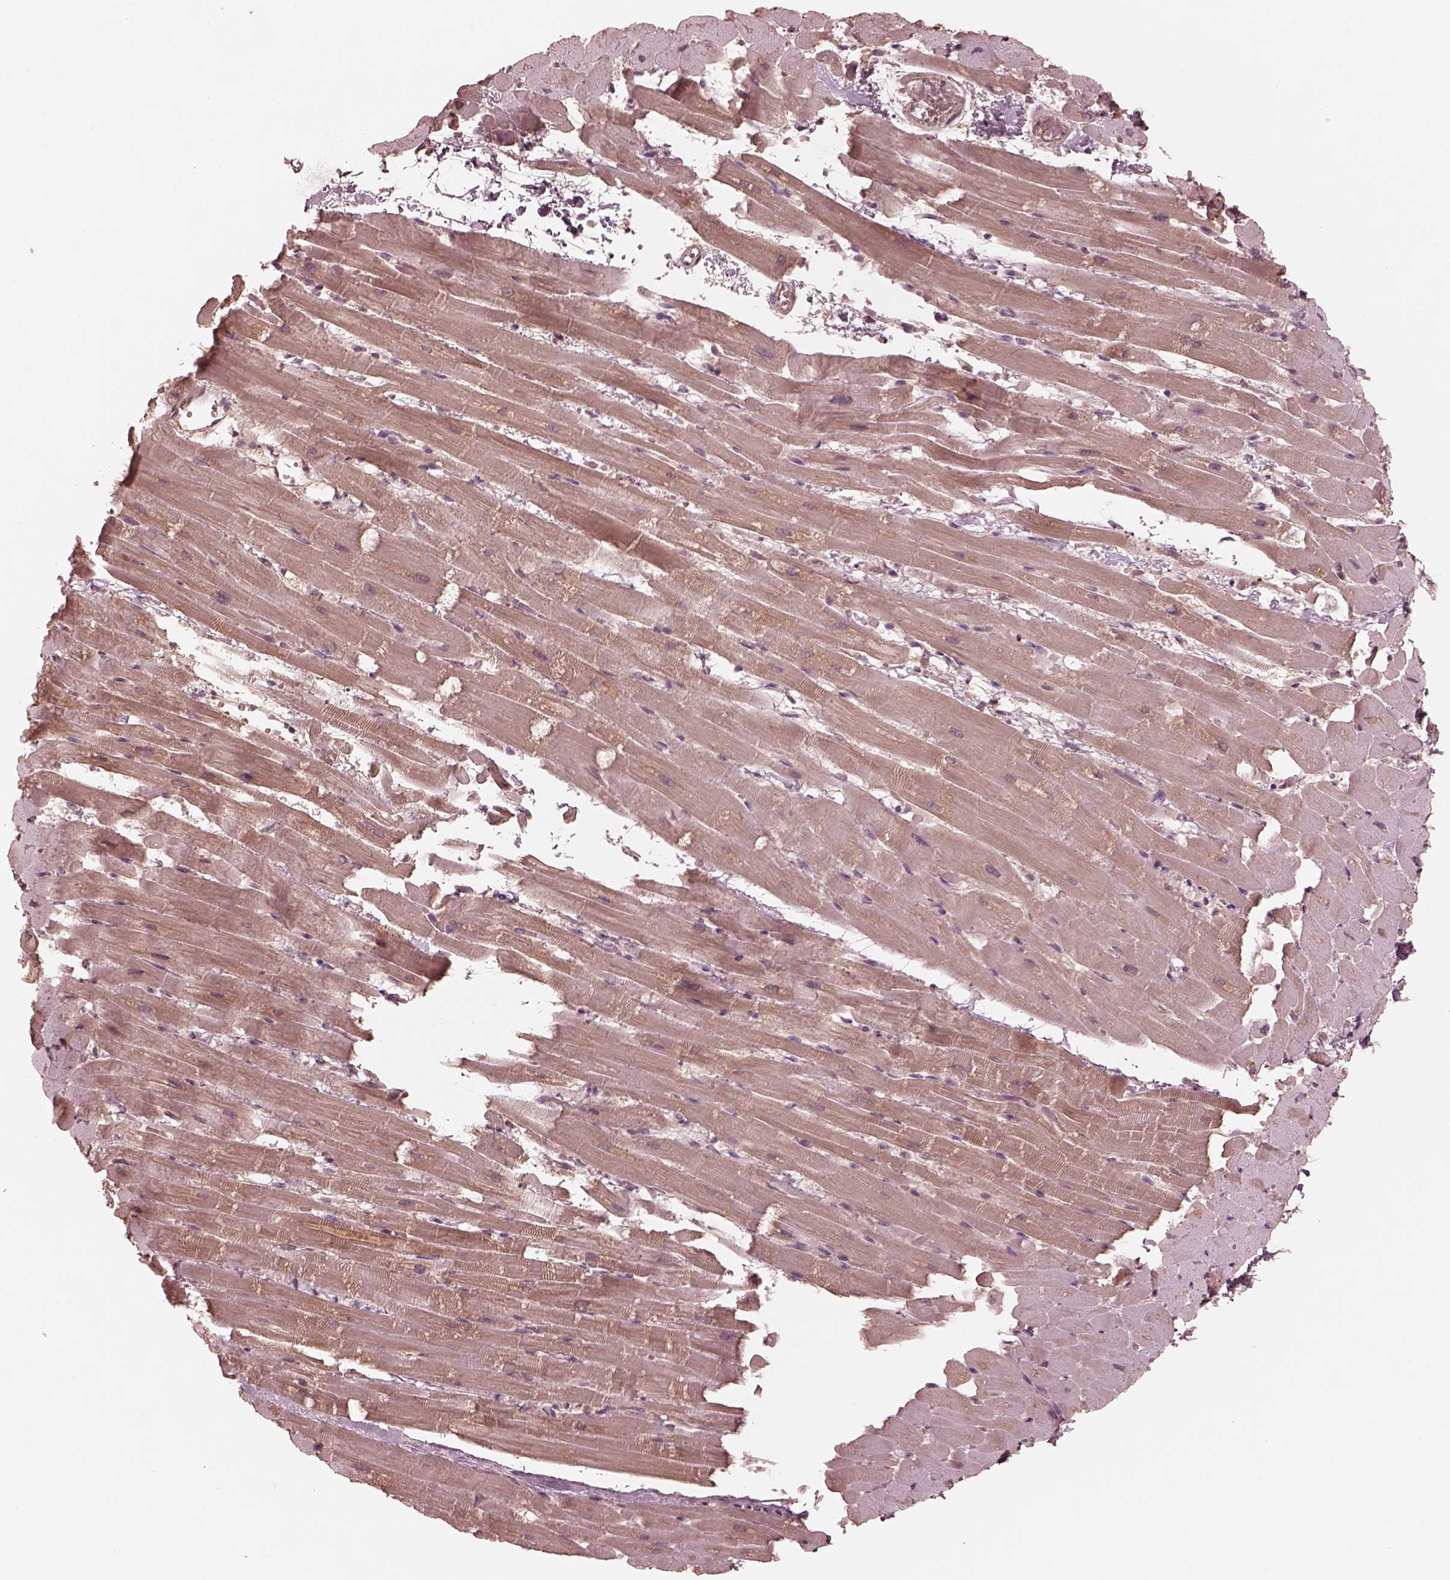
{"staining": {"intensity": "negative", "quantity": "none", "location": "none"}, "tissue": "heart muscle", "cell_type": "Cardiomyocytes", "image_type": "normal", "snomed": [{"axis": "morphology", "description": "Normal tissue, NOS"}, {"axis": "topography", "description": "Heart"}], "caption": "High power microscopy micrograph of an immunohistochemistry image of benign heart muscle, revealing no significant expression in cardiomyocytes. (DAB (3,3'-diaminobenzidine) immunohistochemistry, high magnification).", "gene": "TF", "patient": {"sex": "male", "age": 37}}